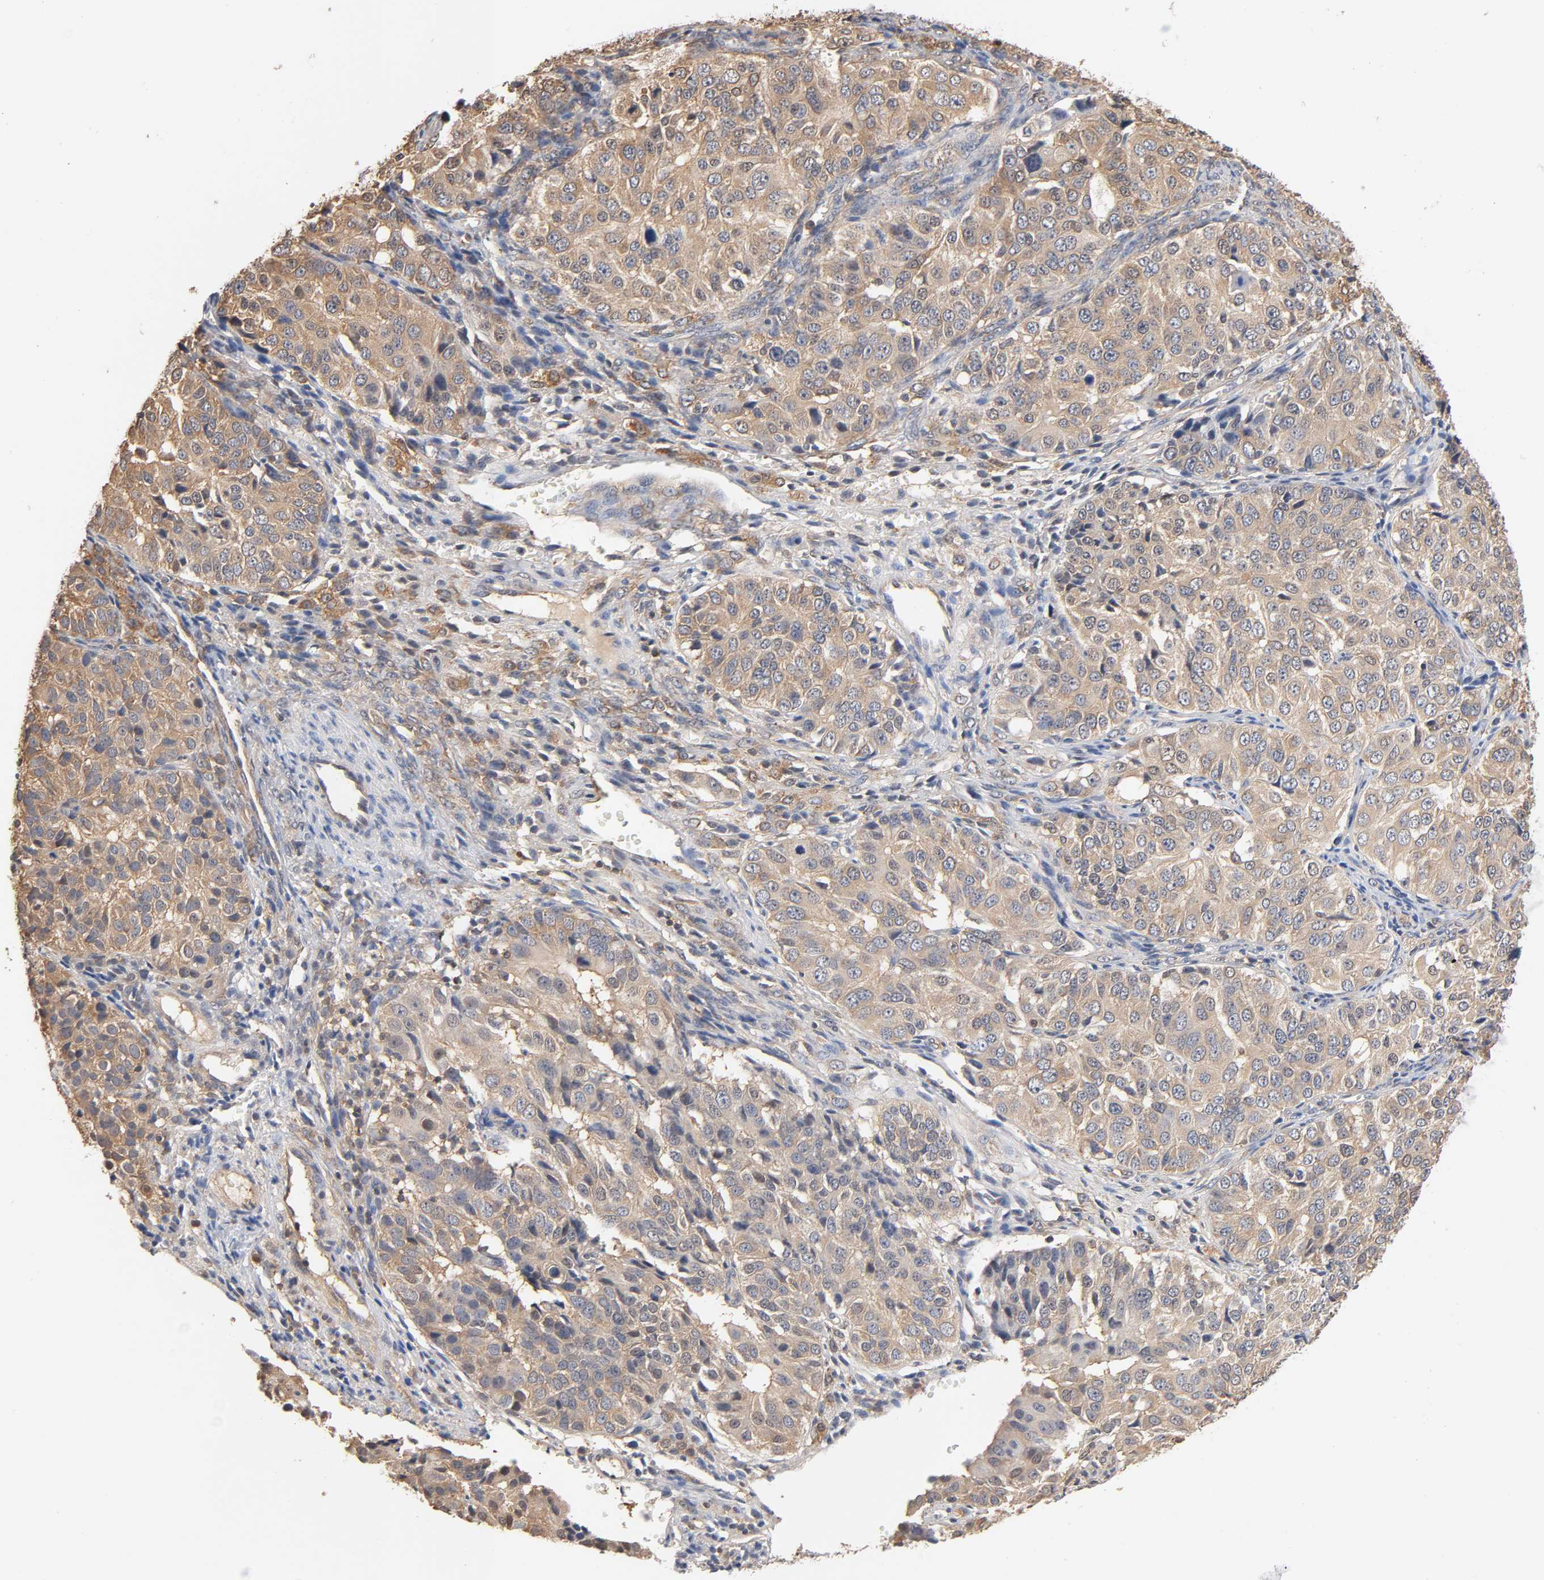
{"staining": {"intensity": "weak", "quantity": ">75%", "location": "cytoplasmic/membranous"}, "tissue": "ovarian cancer", "cell_type": "Tumor cells", "image_type": "cancer", "snomed": [{"axis": "morphology", "description": "Carcinoma, endometroid"}, {"axis": "topography", "description": "Ovary"}], "caption": "IHC of ovarian cancer (endometroid carcinoma) reveals low levels of weak cytoplasmic/membranous staining in approximately >75% of tumor cells. (DAB IHC with brightfield microscopy, high magnification).", "gene": "ALDOA", "patient": {"sex": "female", "age": 51}}